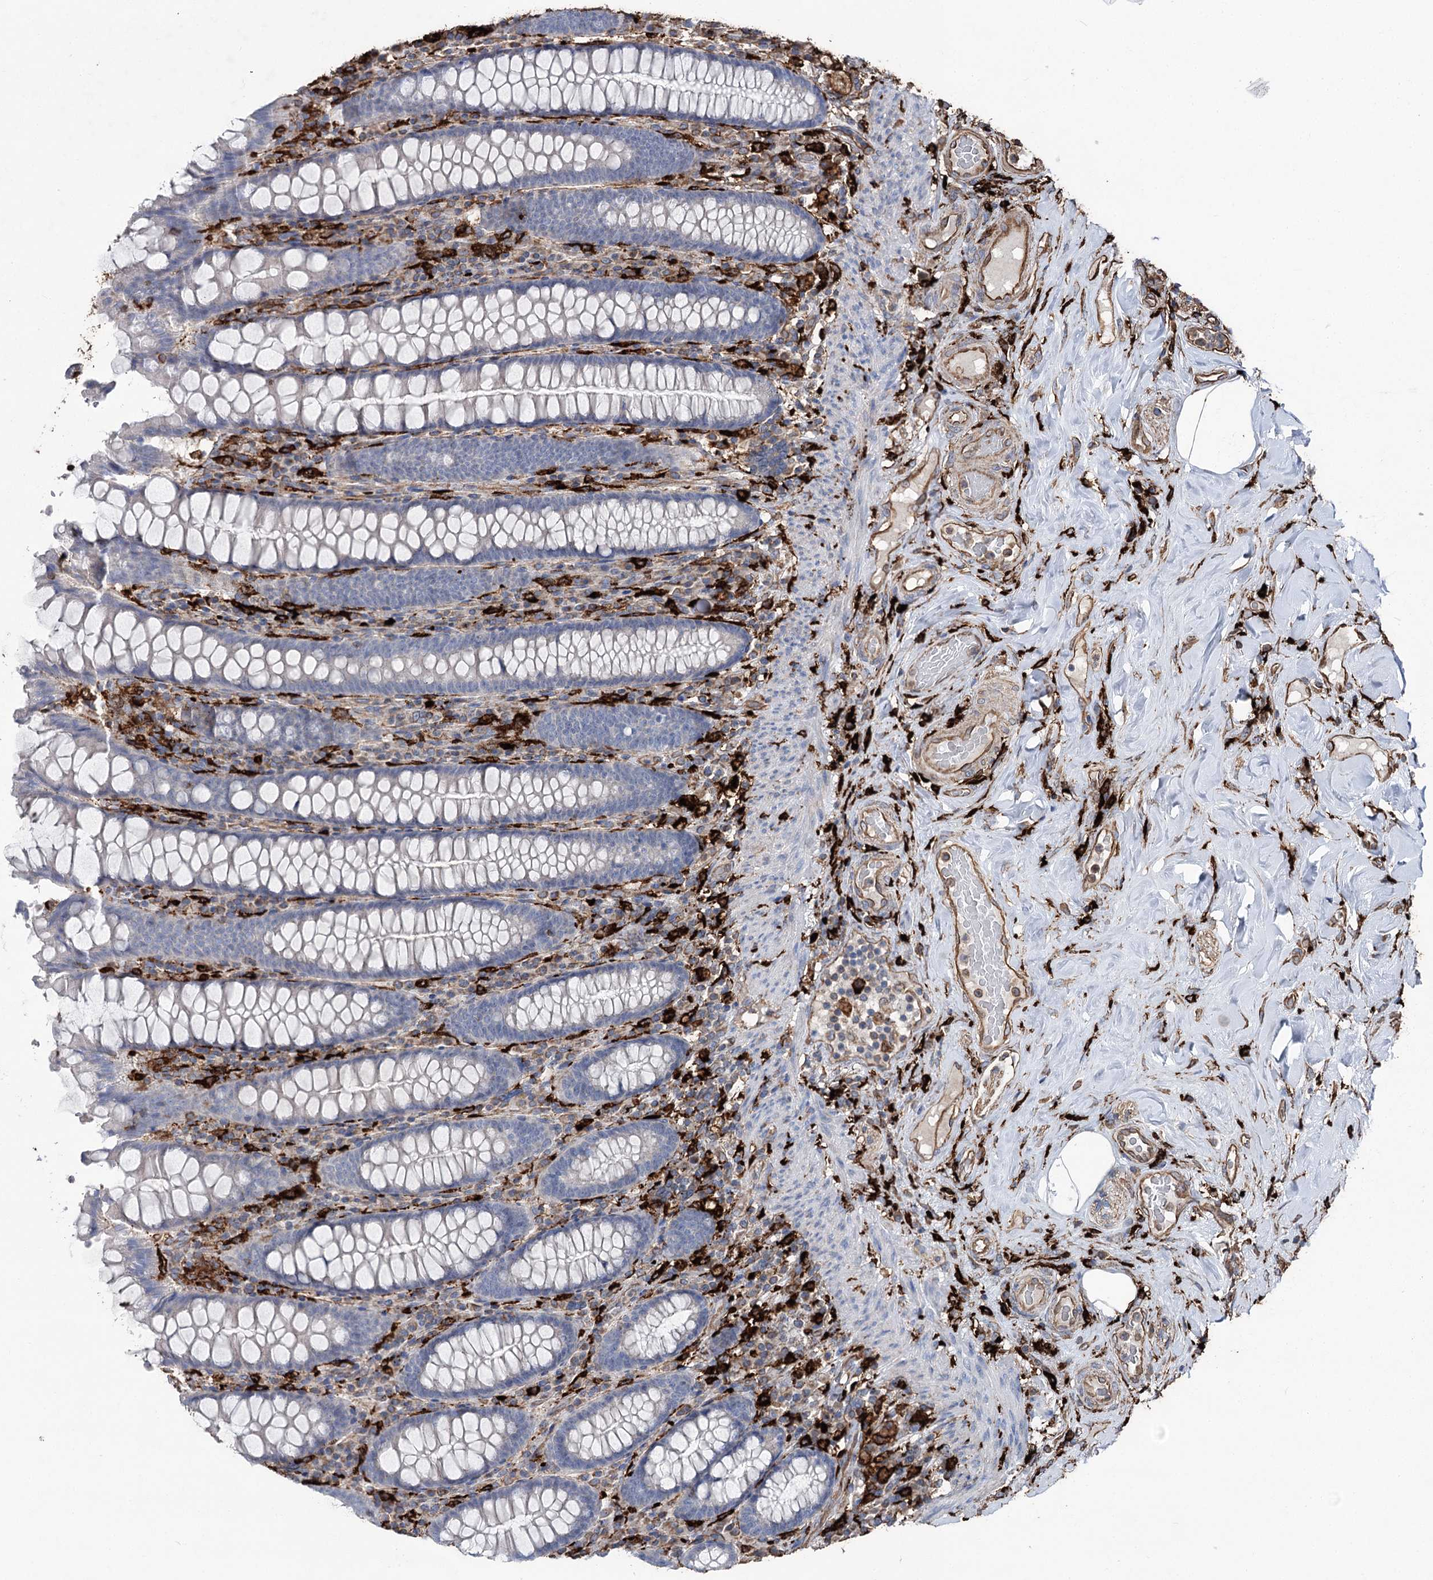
{"staining": {"intensity": "moderate", "quantity": ">75%", "location": "cytoplasmic/membranous"}, "tissue": "colon", "cell_type": "Endothelial cells", "image_type": "normal", "snomed": [{"axis": "morphology", "description": "Normal tissue, NOS"}, {"axis": "topography", "description": "Colon"}], "caption": "IHC micrograph of benign human colon stained for a protein (brown), which exhibits medium levels of moderate cytoplasmic/membranous staining in about >75% of endothelial cells.", "gene": "CLEC4M", "patient": {"sex": "female", "age": 79}}